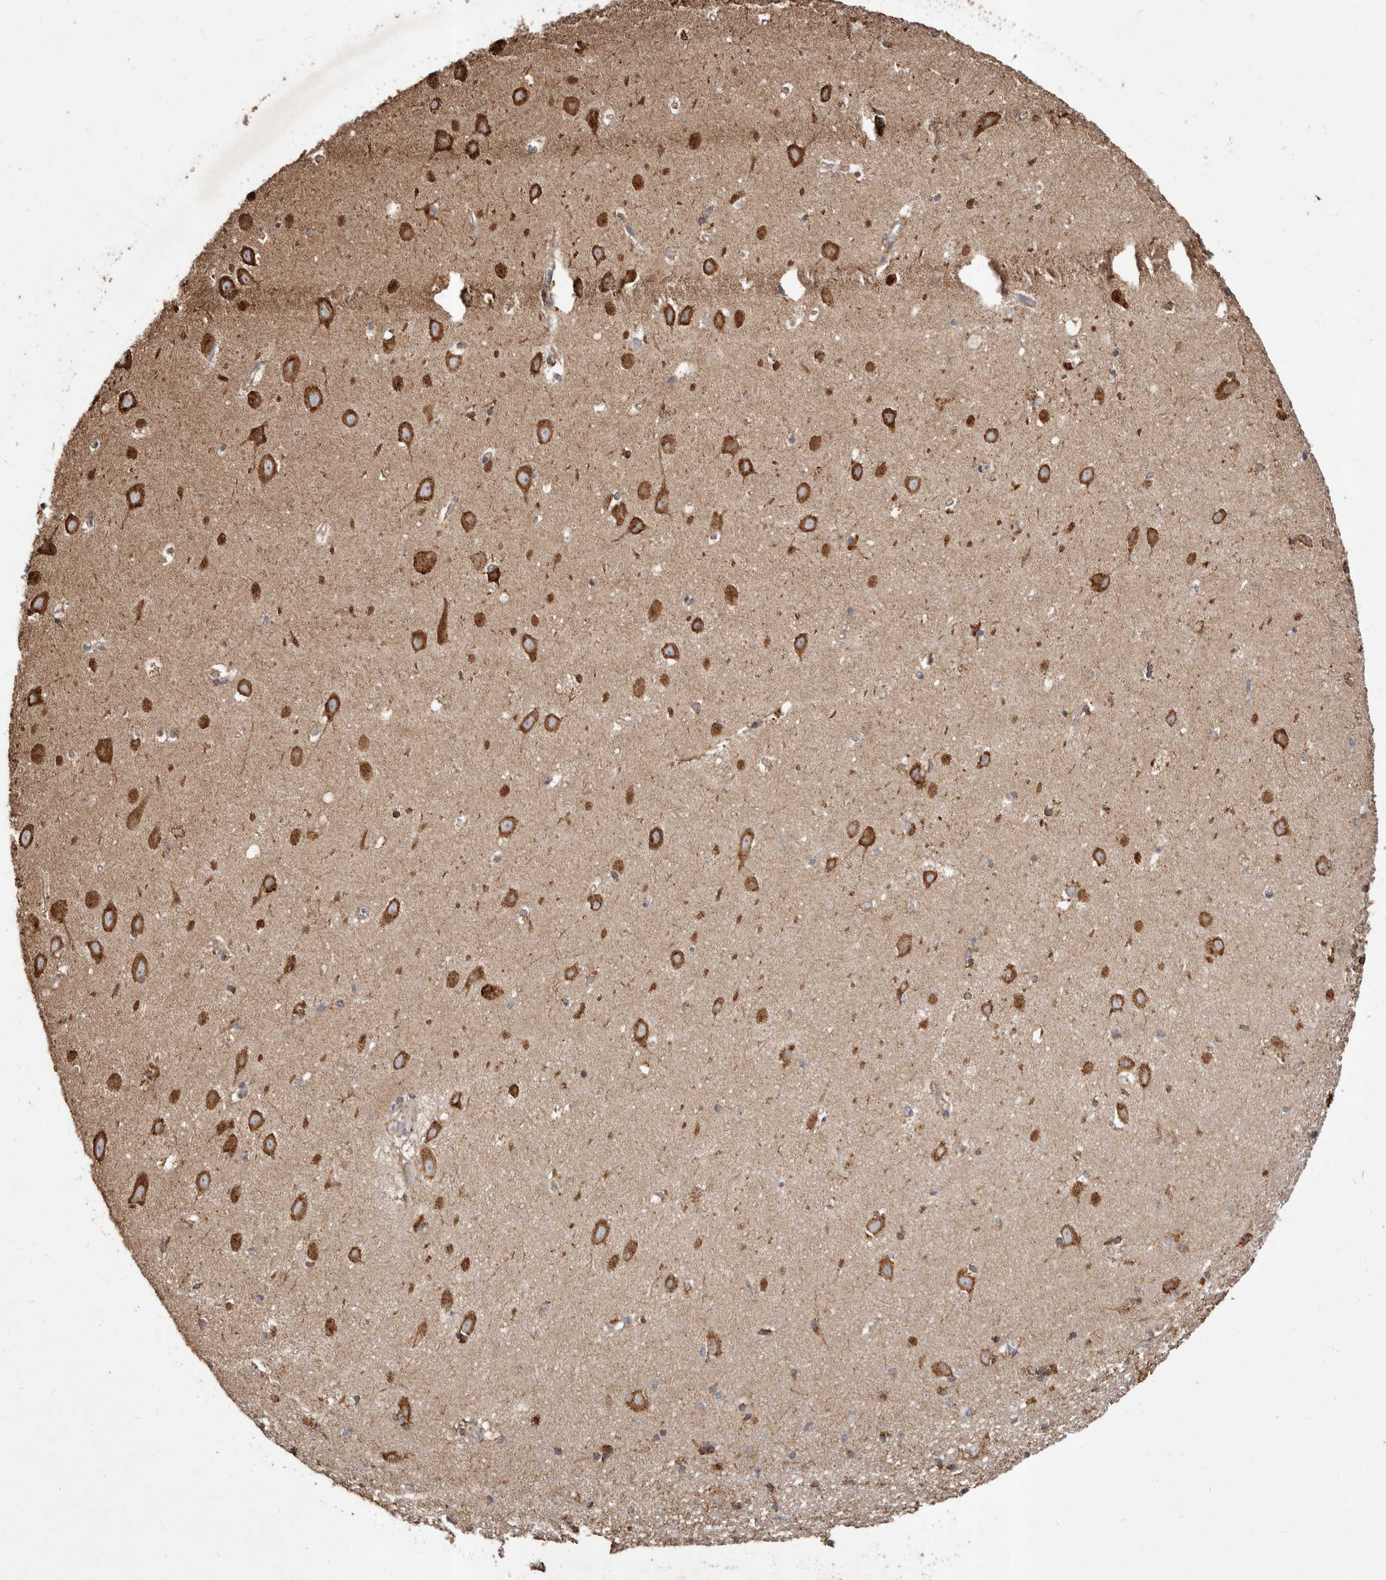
{"staining": {"intensity": "weak", "quantity": "<25%", "location": "cytoplasmic/membranous"}, "tissue": "hippocampus", "cell_type": "Glial cells", "image_type": "normal", "snomed": [{"axis": "morphology", "description": "Normal tissue, NOS"}, {"axis": "topography", "description": "Hippocampus"}], "caption": "Immunohistochemistry (IHC) image of normal hippocampus stained for a protein (brown), which shows no staining in glial cells. (DAB (3,3'-diaminobenzidine) IHC with hematoxylin counter stain).", "gene": "STEAP2", "patient": {"sex": "female", "age": 64}}